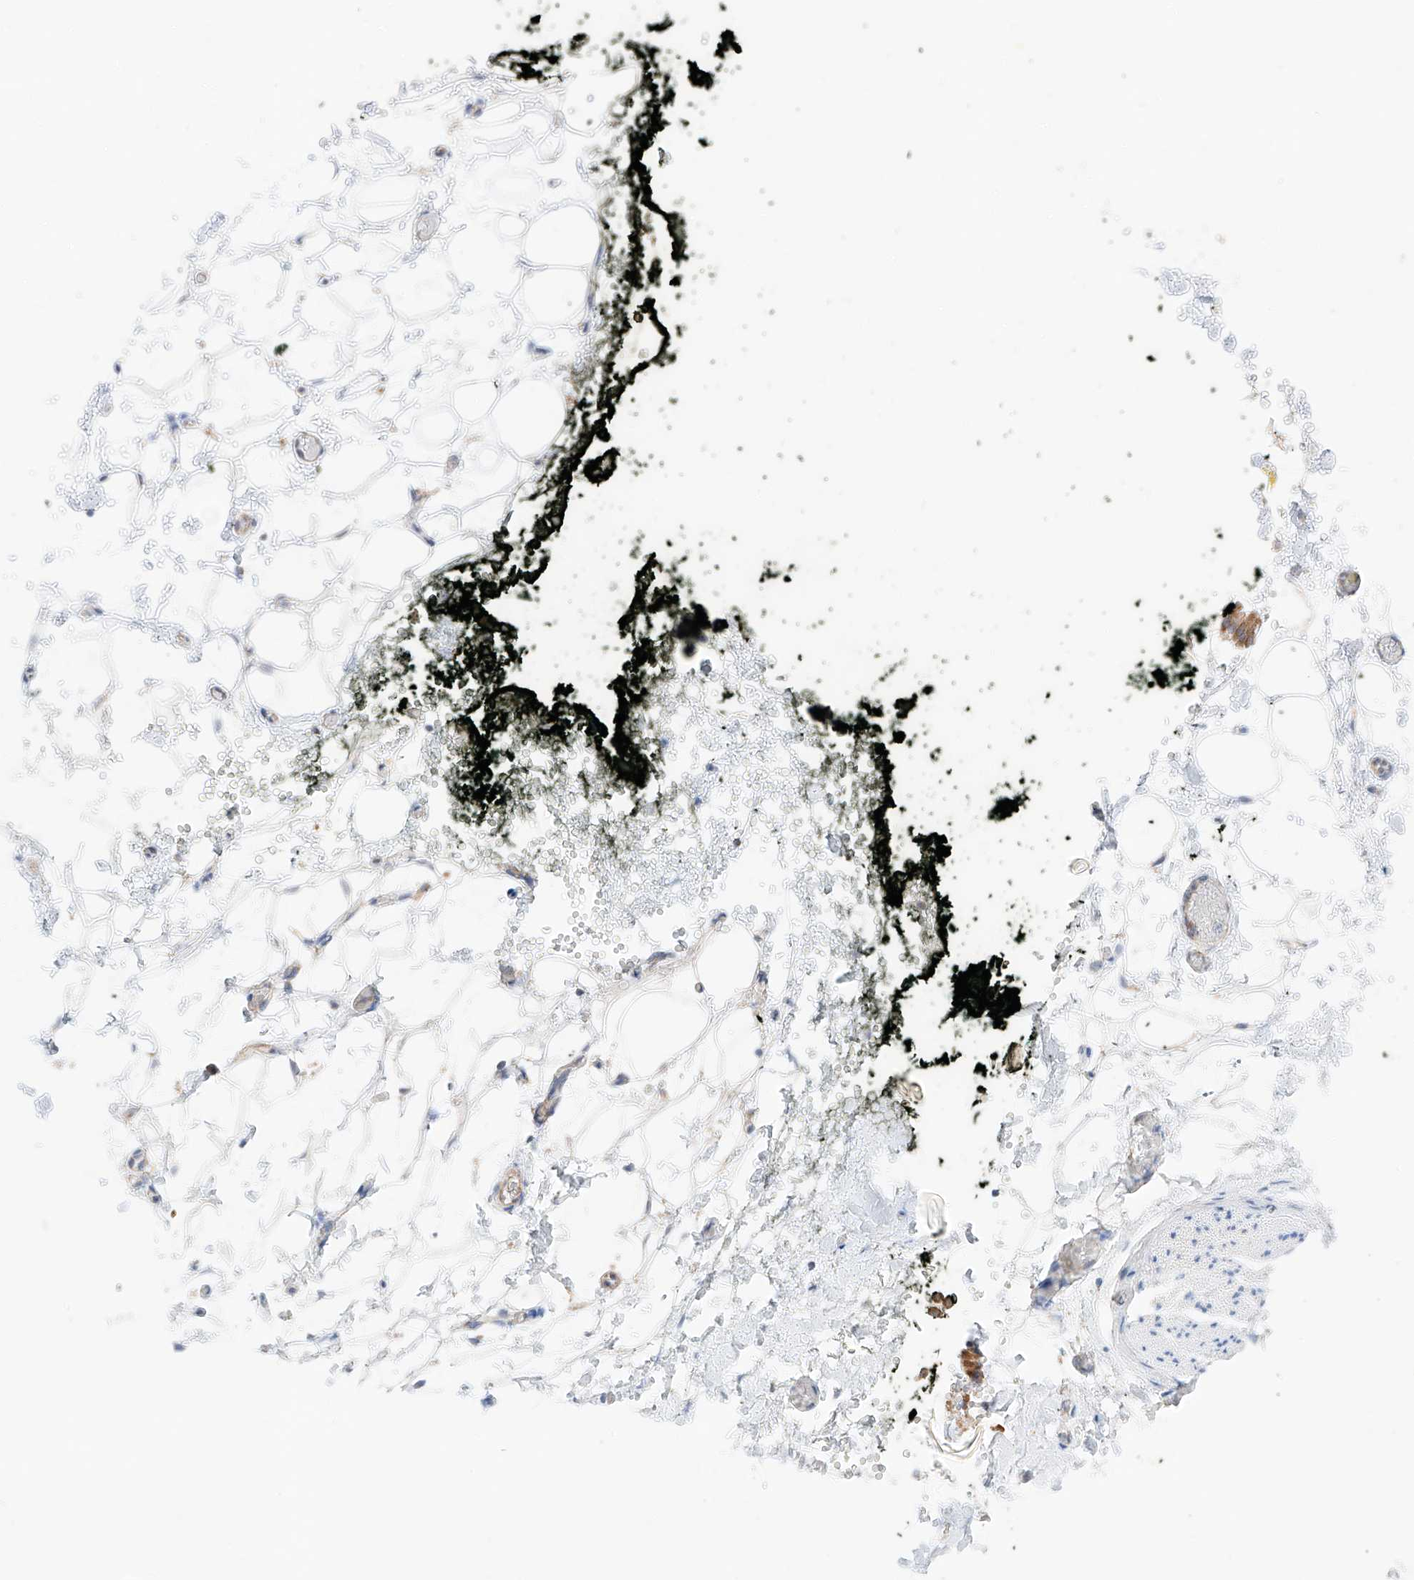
{"staining": {"intensity": "negative", "quantity": "none", "location": "none"}, "tissue": "adipose tissue", "cell_type": "Adipocytes", "image_type": "normal", "snomed": [{"axis": "morphology", "description": "Normal tissue, NOS"}, {"axis": "morphology", "description": "Adenocarcinoma, NOS"}, {"axis": "topography", "description": "Pancreas"}, {"axis": "topography", "description": "Peripheral nerve tissue"}], "caption": "IHC photomicrograph of benign human adipose tissue stained for a protein (brown), which reveals no expression in adipocytes.", "gene": "KTI12", "patient": {"sex": "male", "age": 59}}